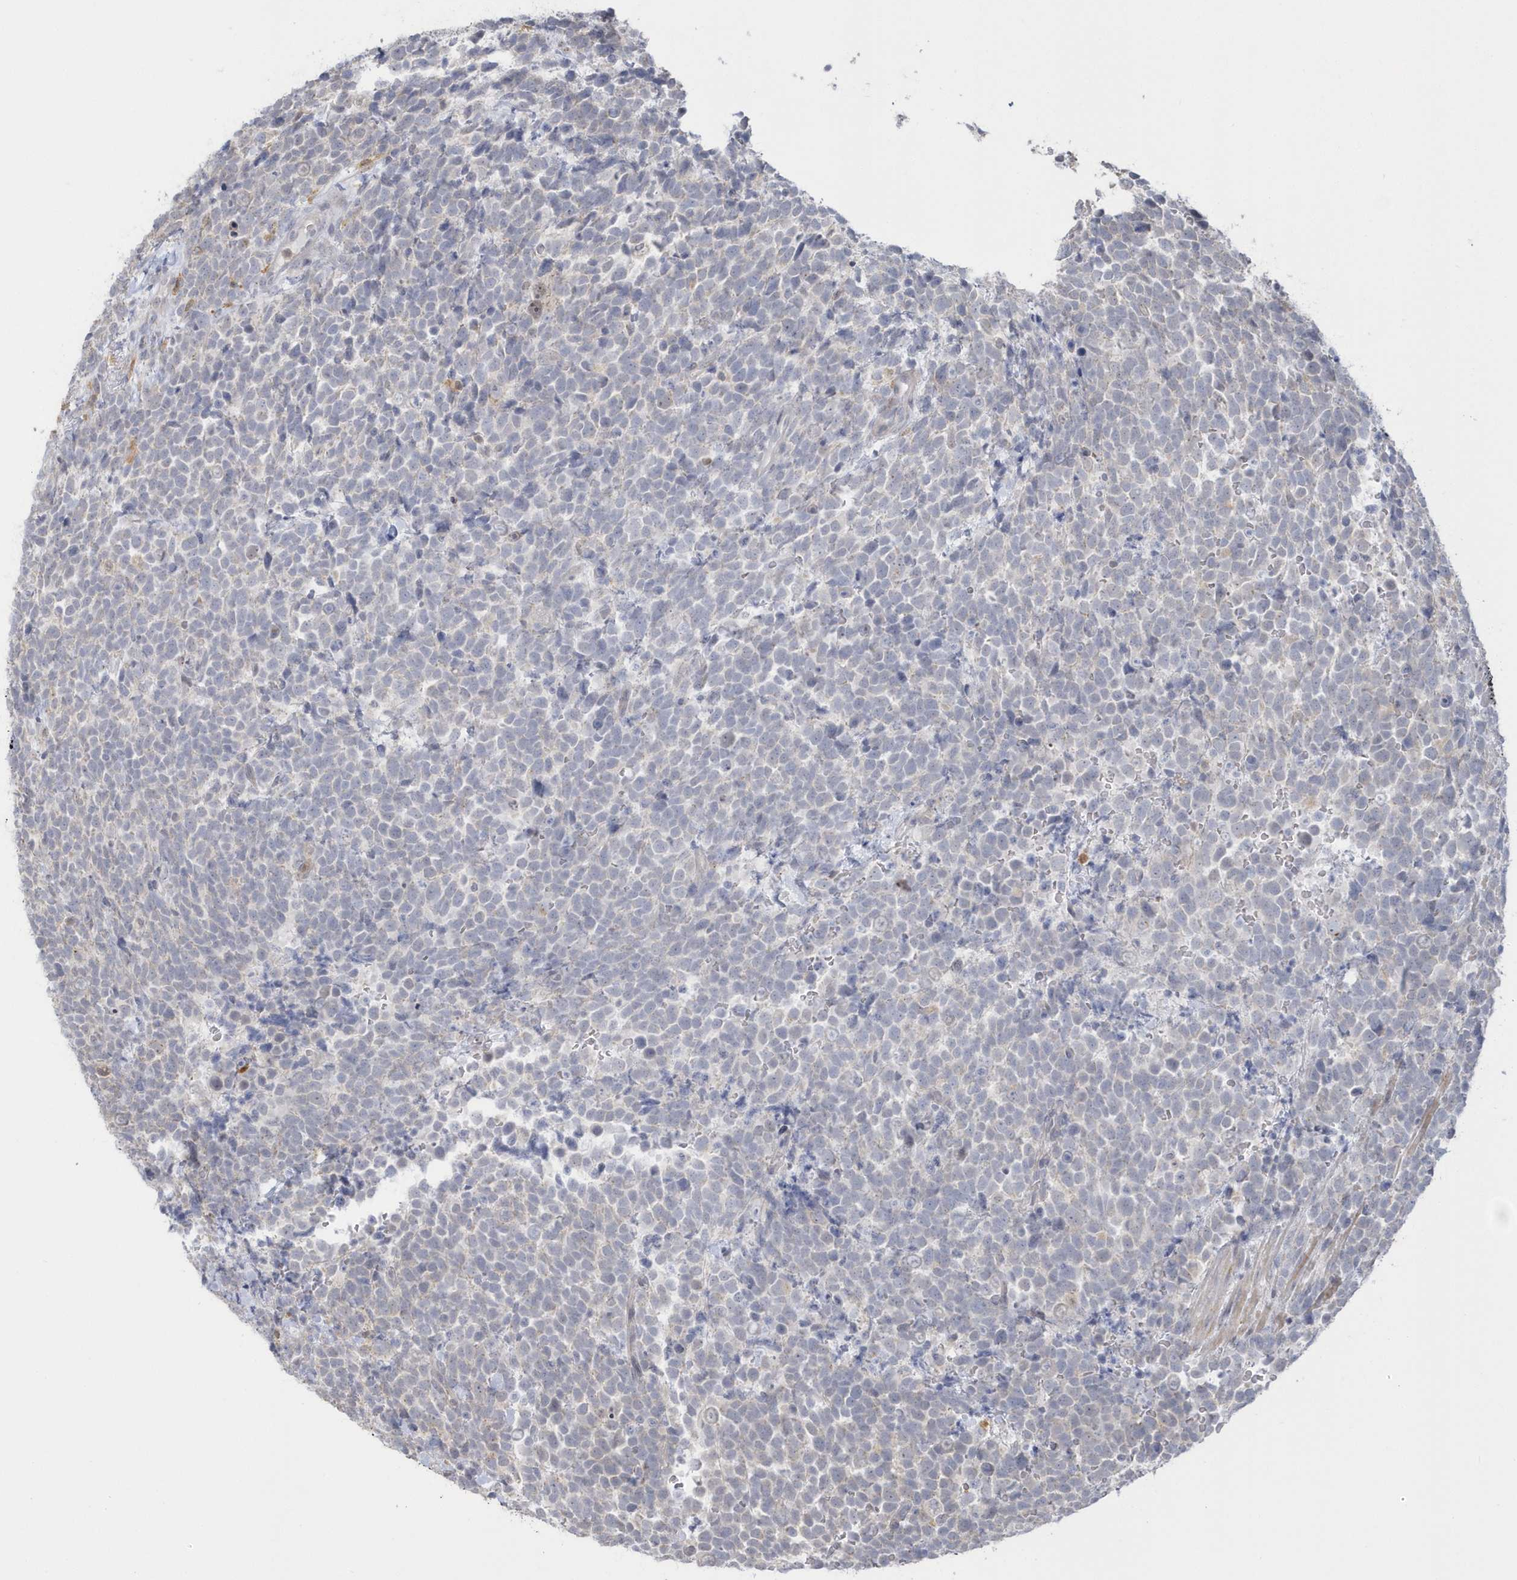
{"staining": {"intensity": "negative", "quantity": "none", "location": "none"}, "tissue": "urothelial cancer", "cell_type": "Tumor cells", "image_type": "cancer", "snomed": [{"axis": "morphology", "description": "Urothelial carcinoma, High grade"}, {"axis": "topography", "description": "Urinary bladder"}], "caption": "Immunohistochemical staining of urothelial cancer reveals no significant expression in tumor cells.", "gene": "NAF1", "patient": {"sex": "female", "age": 82}}